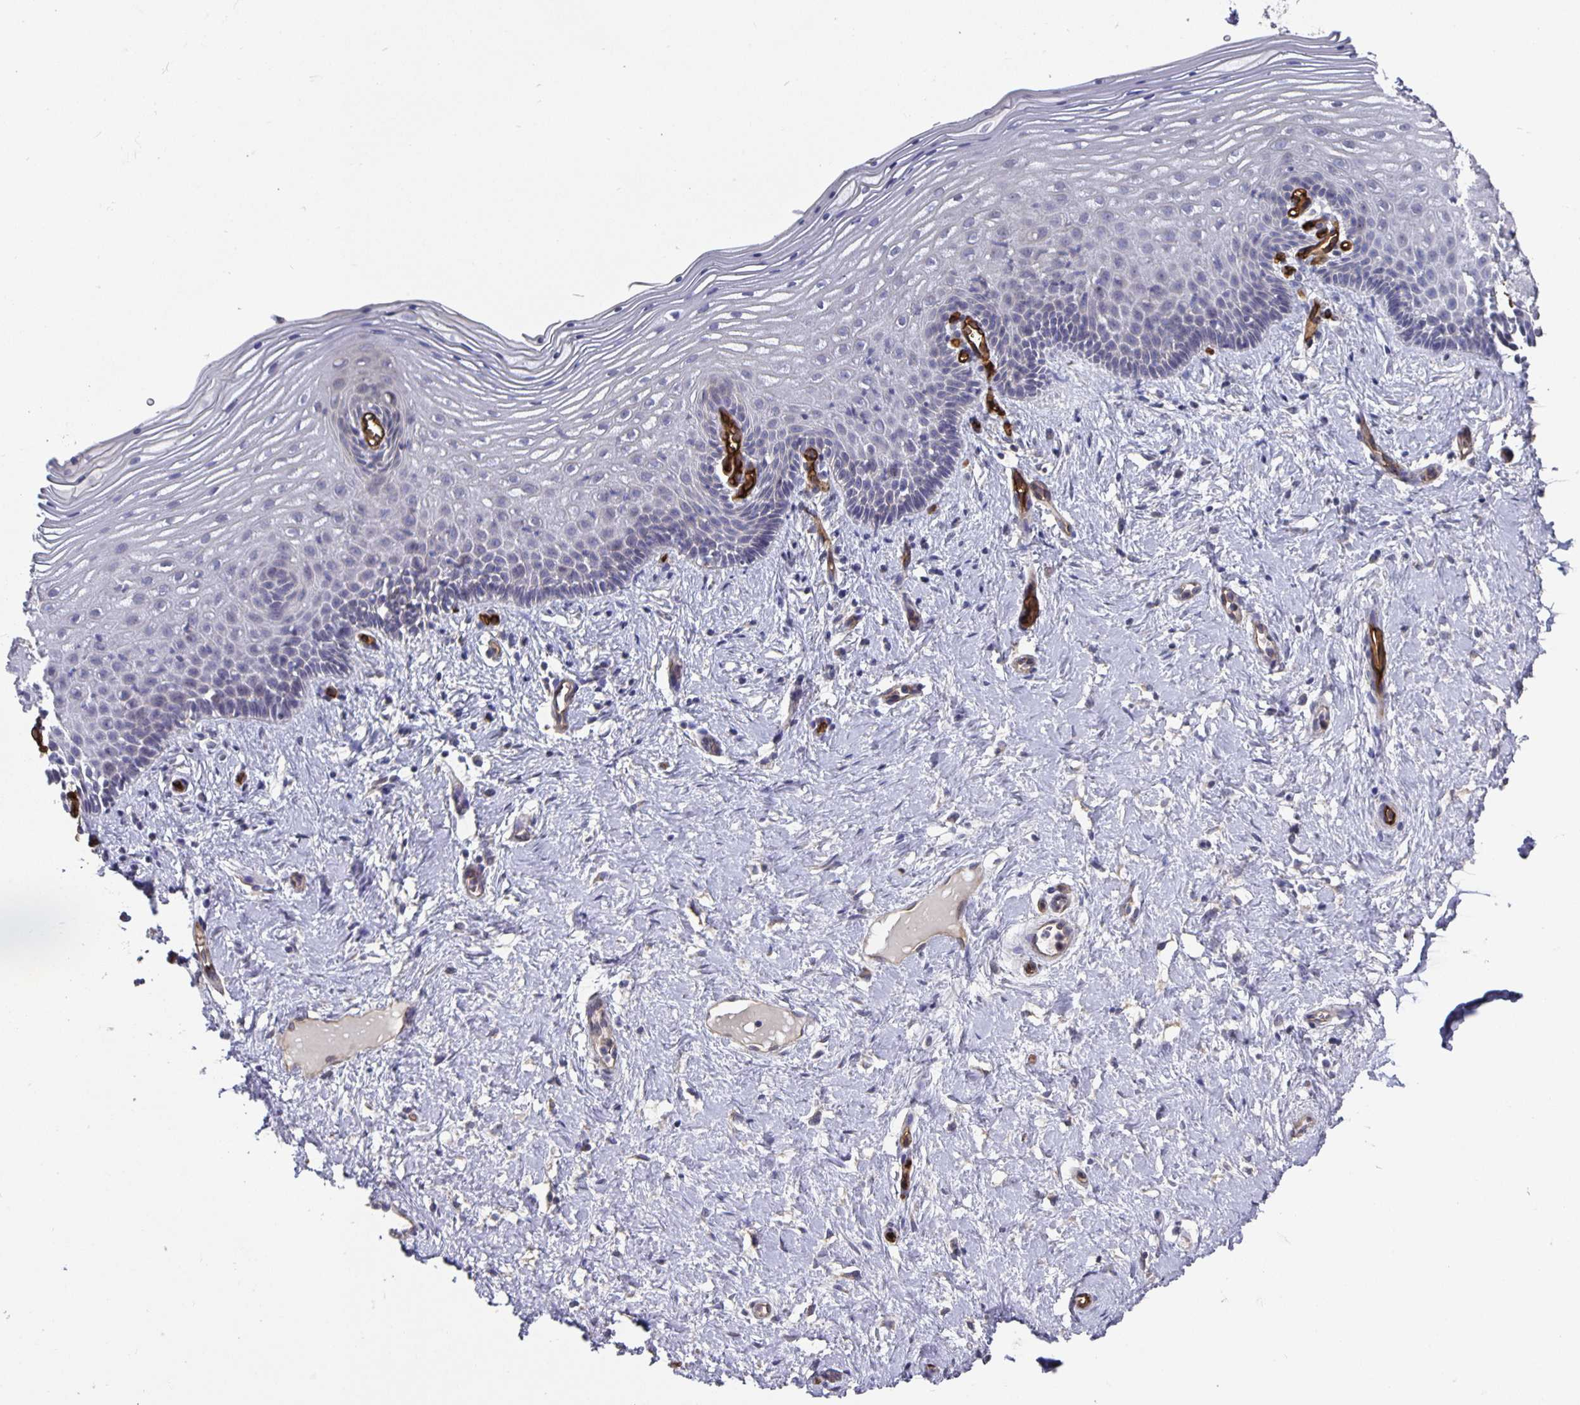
{"staining": {"intensity": "negative", "quantity": "none", "location": "none"}, "tissue": "vagina", "cell_type": "Squamous epithelial cells", "image_type": "normal", "snomed": [{"axis": "morphology", "description": "Normal tissue, NOS"}, {"axis": "topography", "description": "Vagina"}], "caption": "Immunohistochemistry (IHC) image of benign vagina stained for a protein (brown), which exhibits no staining in squamous epithelial cells. The staining was performed using DAB (3,3'-diaminobenzidine) to visualize the protein expression in brown, while the nuclei were stained in blue with hematoxylin (Magnification: 20x).", "gene": "PODXL", "patient": {"sex": "female", "age": 42}}